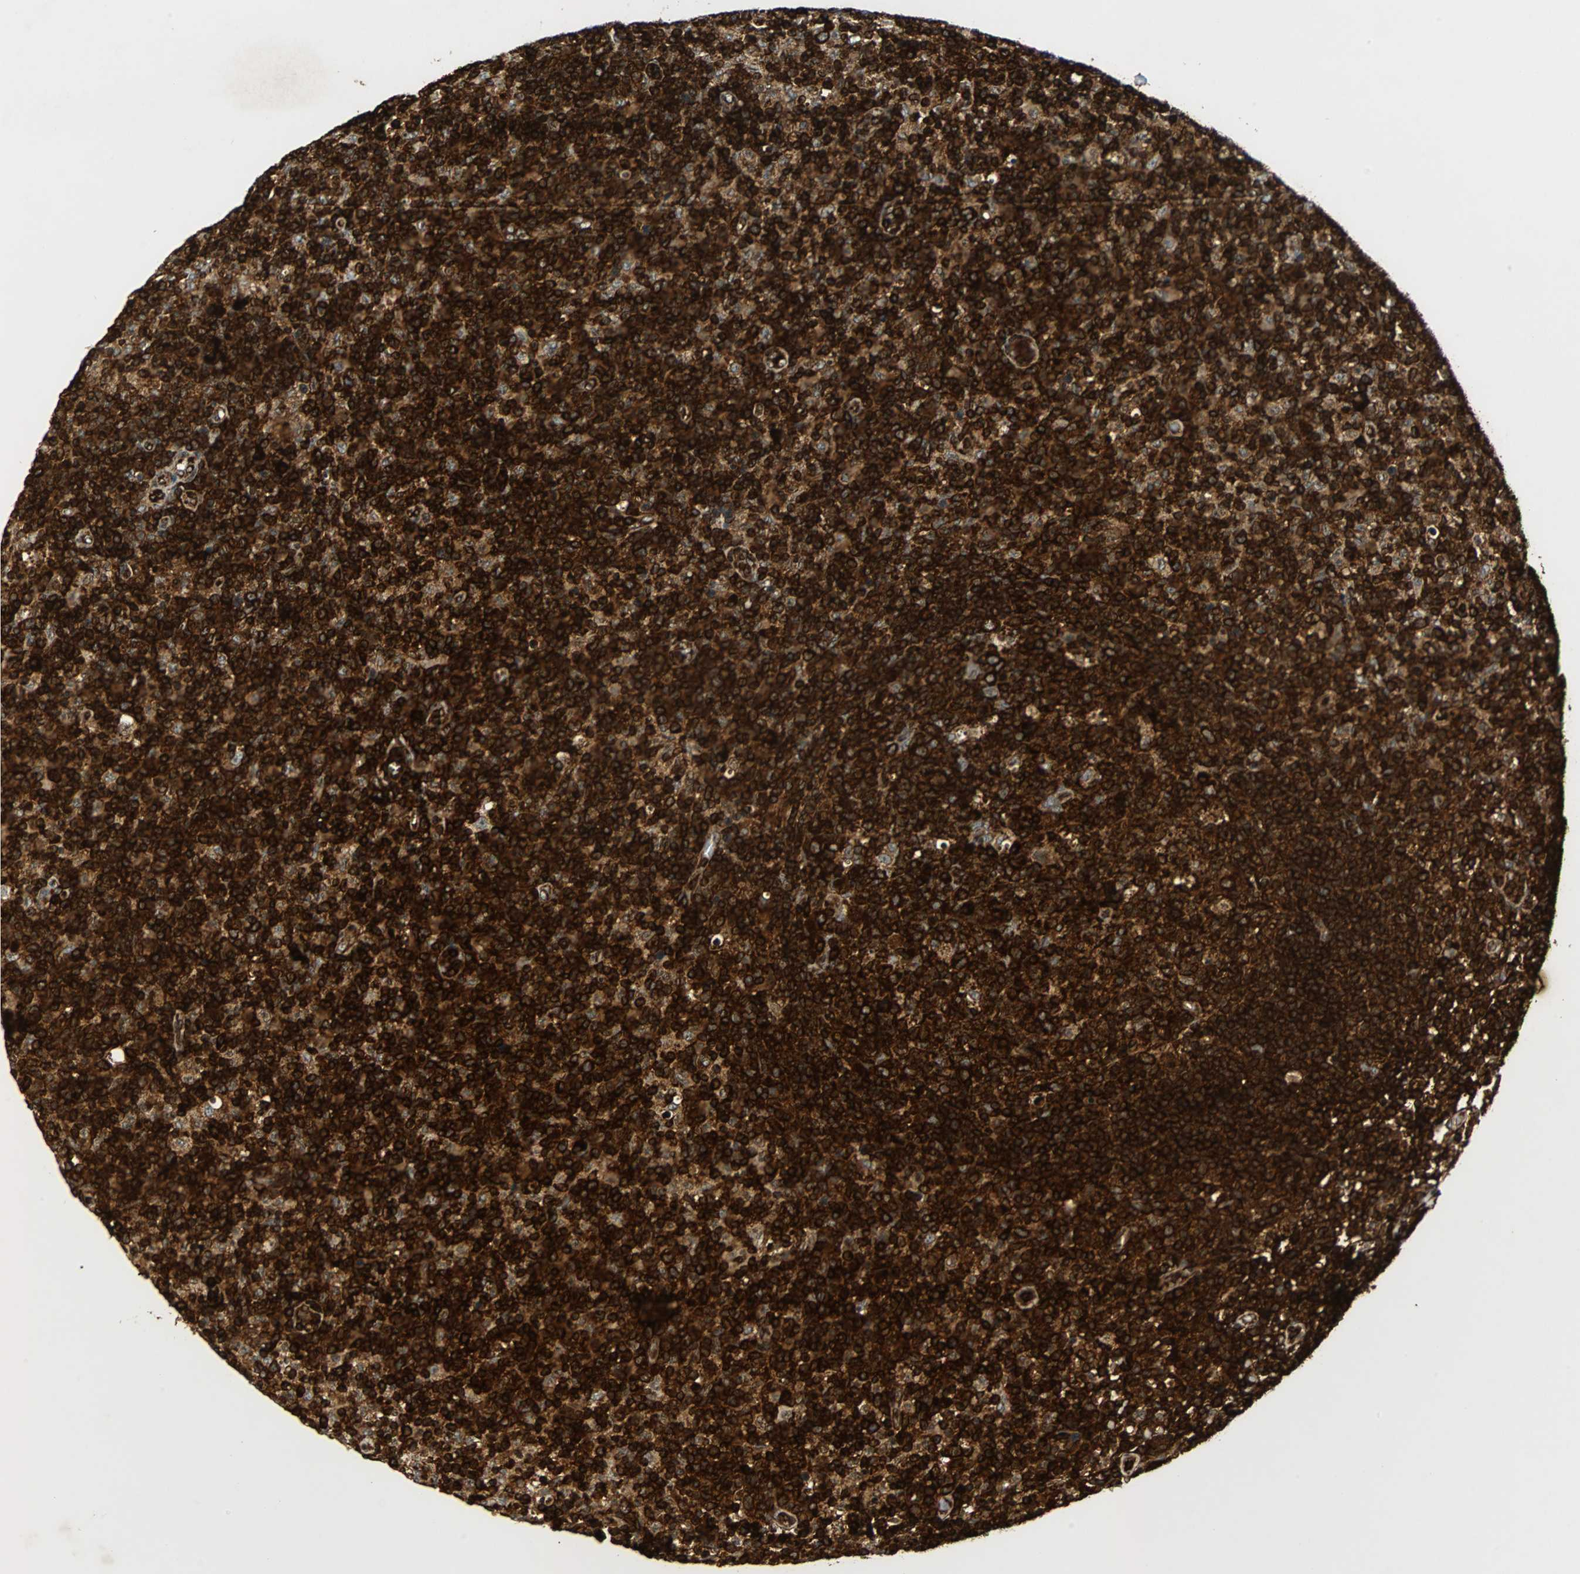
{"staining": {"intensity": "strong", "quantity": ">75%", "location": "cytoplasmic/membranous"}, "tissue": "lymph node", "cell_type": "Germinal center cells", "image_type": "normal", "snomed": [{"axis": "morphology", "description": "Normal tissue, NOS"}, {"axis": "morphology", "description": "Inflammation, NOS"}, {"axis": "topography", "description": "Lymph node"}], "caption": "Immunohistochemistry (IHC) of benign lymph node demonstrates high levels of strong cytoplasmic/membranous positivity in approximately >75% of germinal center cells. Nuclei are stained in blue.", "gene": "TUBA4A", "patient": {"sex": "male", "age": 55}}